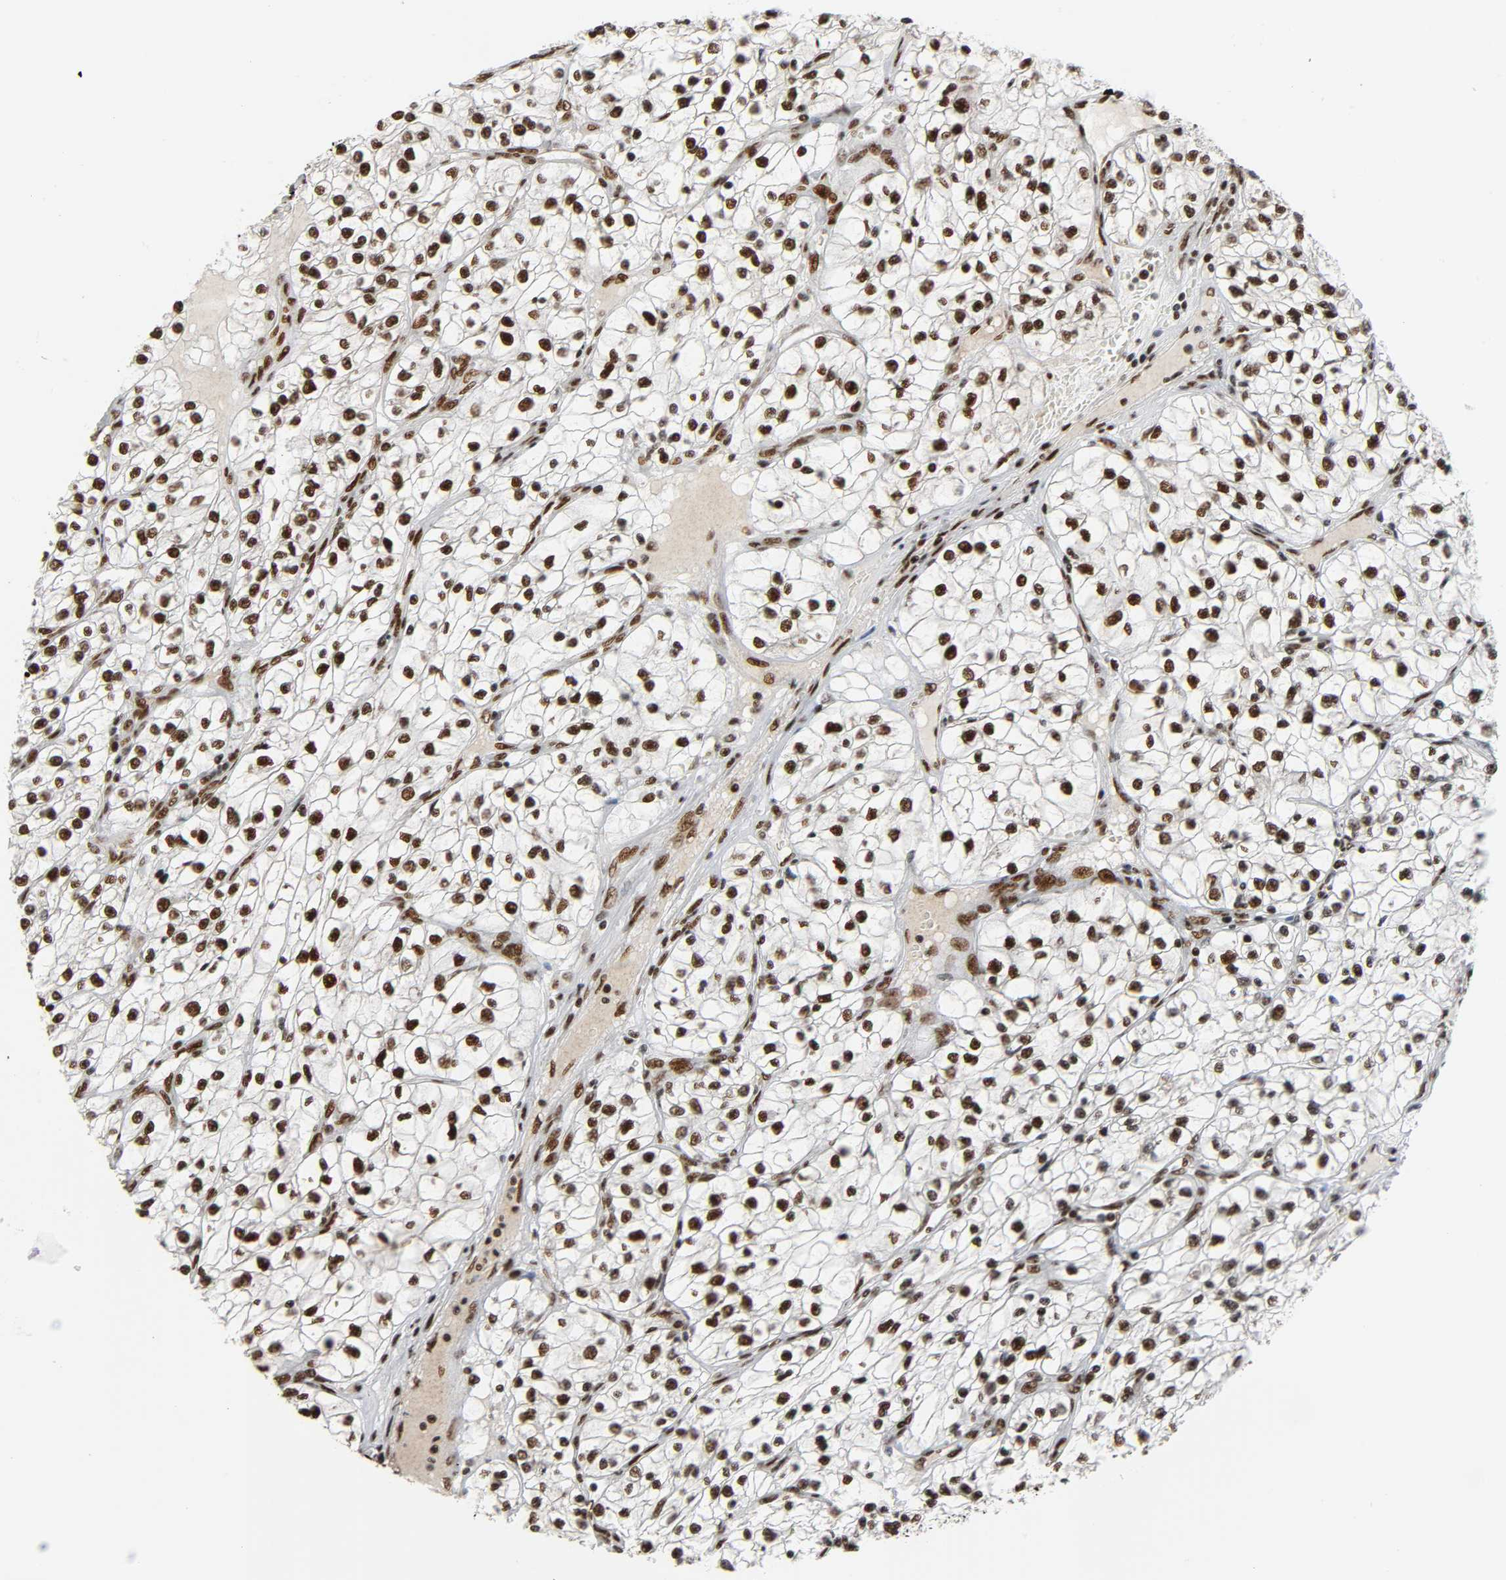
{"staining": {"intensity": "strong", "quantity": ">75%", "location": "nuclear"}, "tissue": "renal cancer", "cell_type": "Tumor cells", "image_type": "cancer", "snomed": [{"axis": "morphology", "description": "Adenocarcinoma, NOS"}, {"axis": "topography", "description": "Kidney"}], "caption": "The micrograph shows staining of renal cancer (adenocarcinoma), revealing strong nuclear protein expression (brown color) within tumor cells.", "gene": "CDK9", "patient": {"sex": "female", "age": 57}}